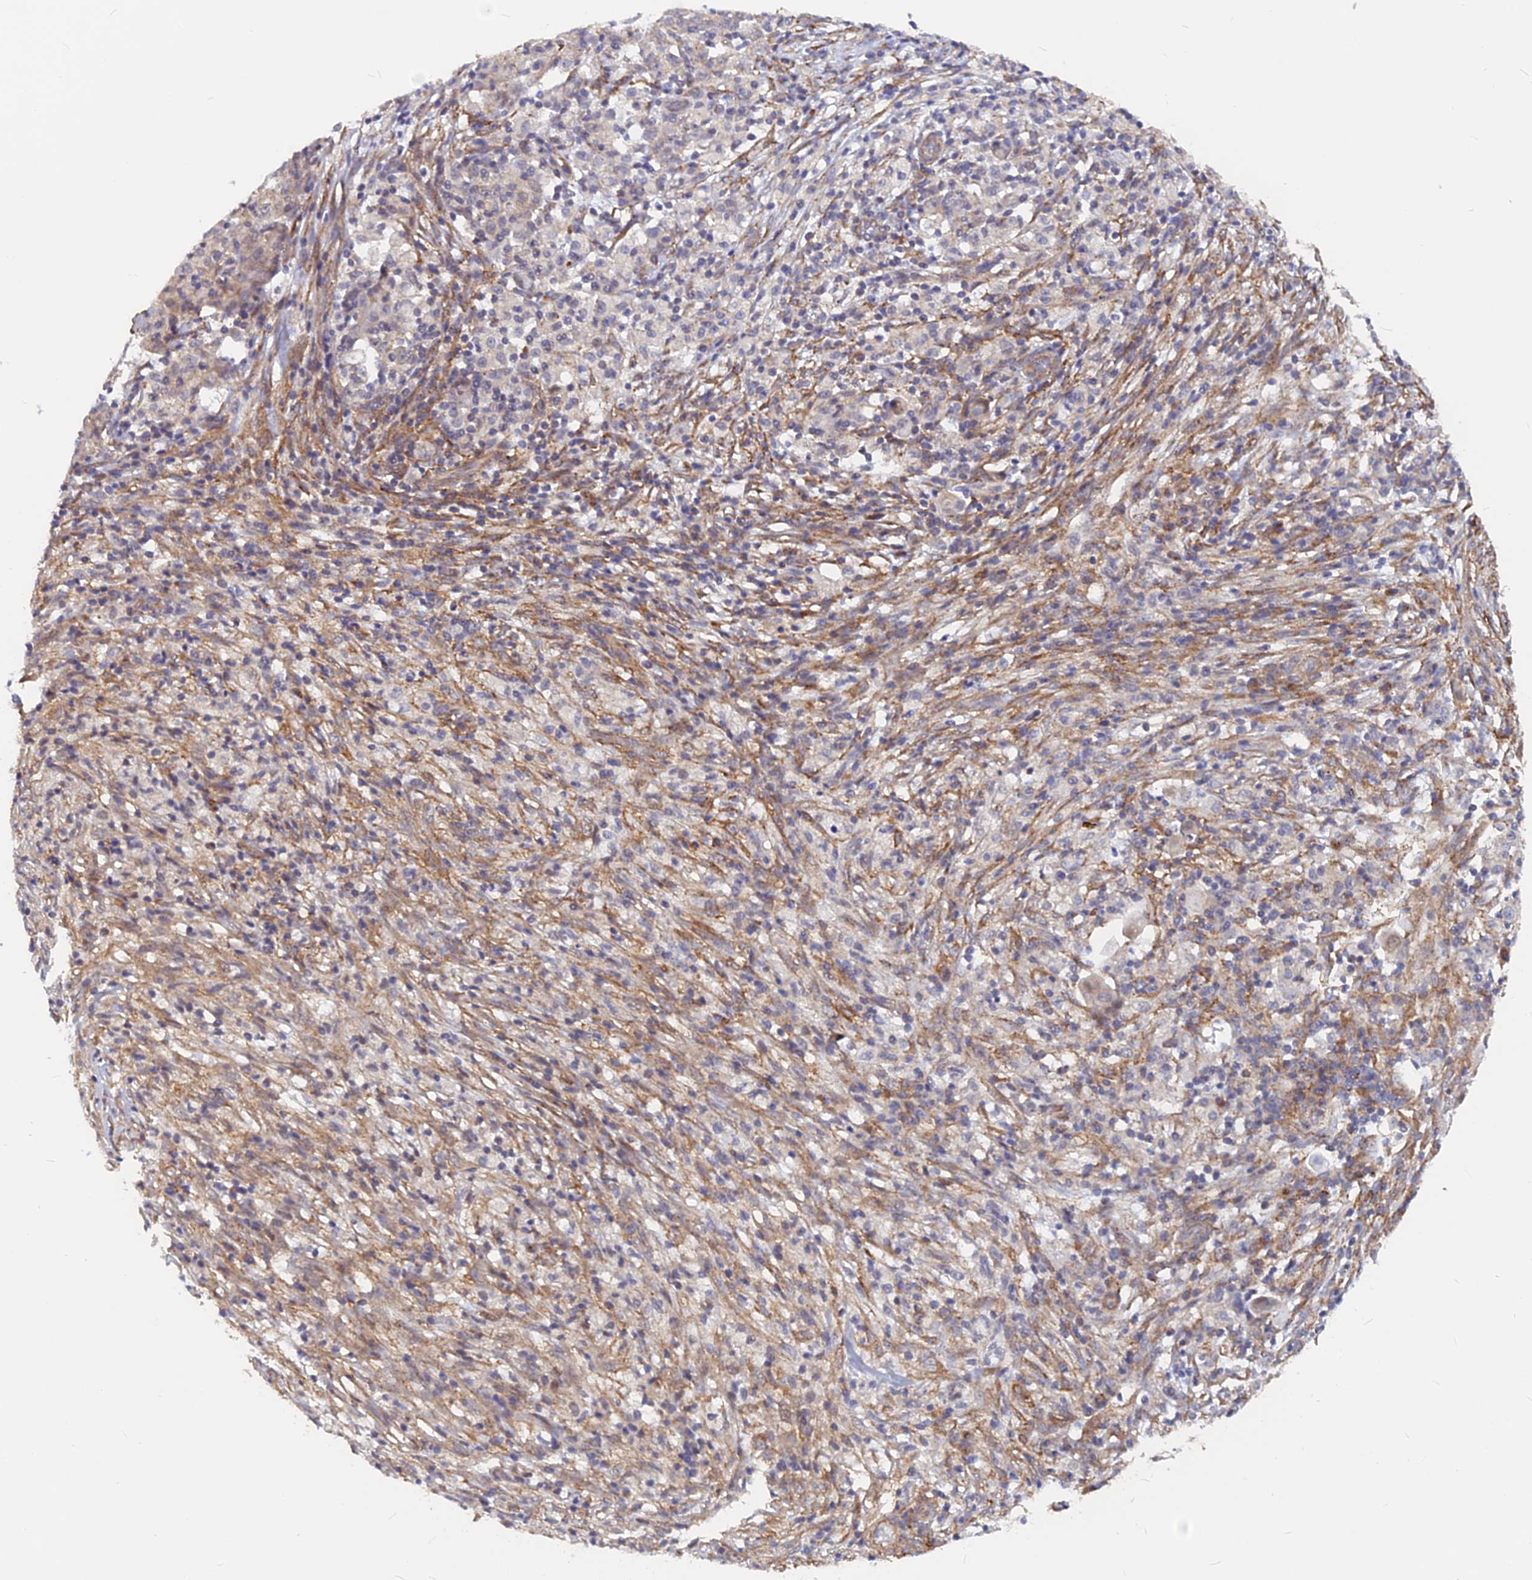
{"staining": {"intensity": "weak", "quantity": "<25%", "location": "cytoplasmic/membranous,nuclear"}, "tissue": "ovarian cancer", "cell_type": "Tumor cells", "image_type": "cancer", "snomed": [{"axis": "morphology", "description": "Carcinoma, endometroid"}, {"axis": "topography", "description": "Ovary"}], "caption": "The immunohistochemistry photomicrograph has no significant expression in tumor cells of ovarian endometroid carcinoma tissue.", "gene": "VSTM2L", "patient": {"sex": "female", "age": 42}}